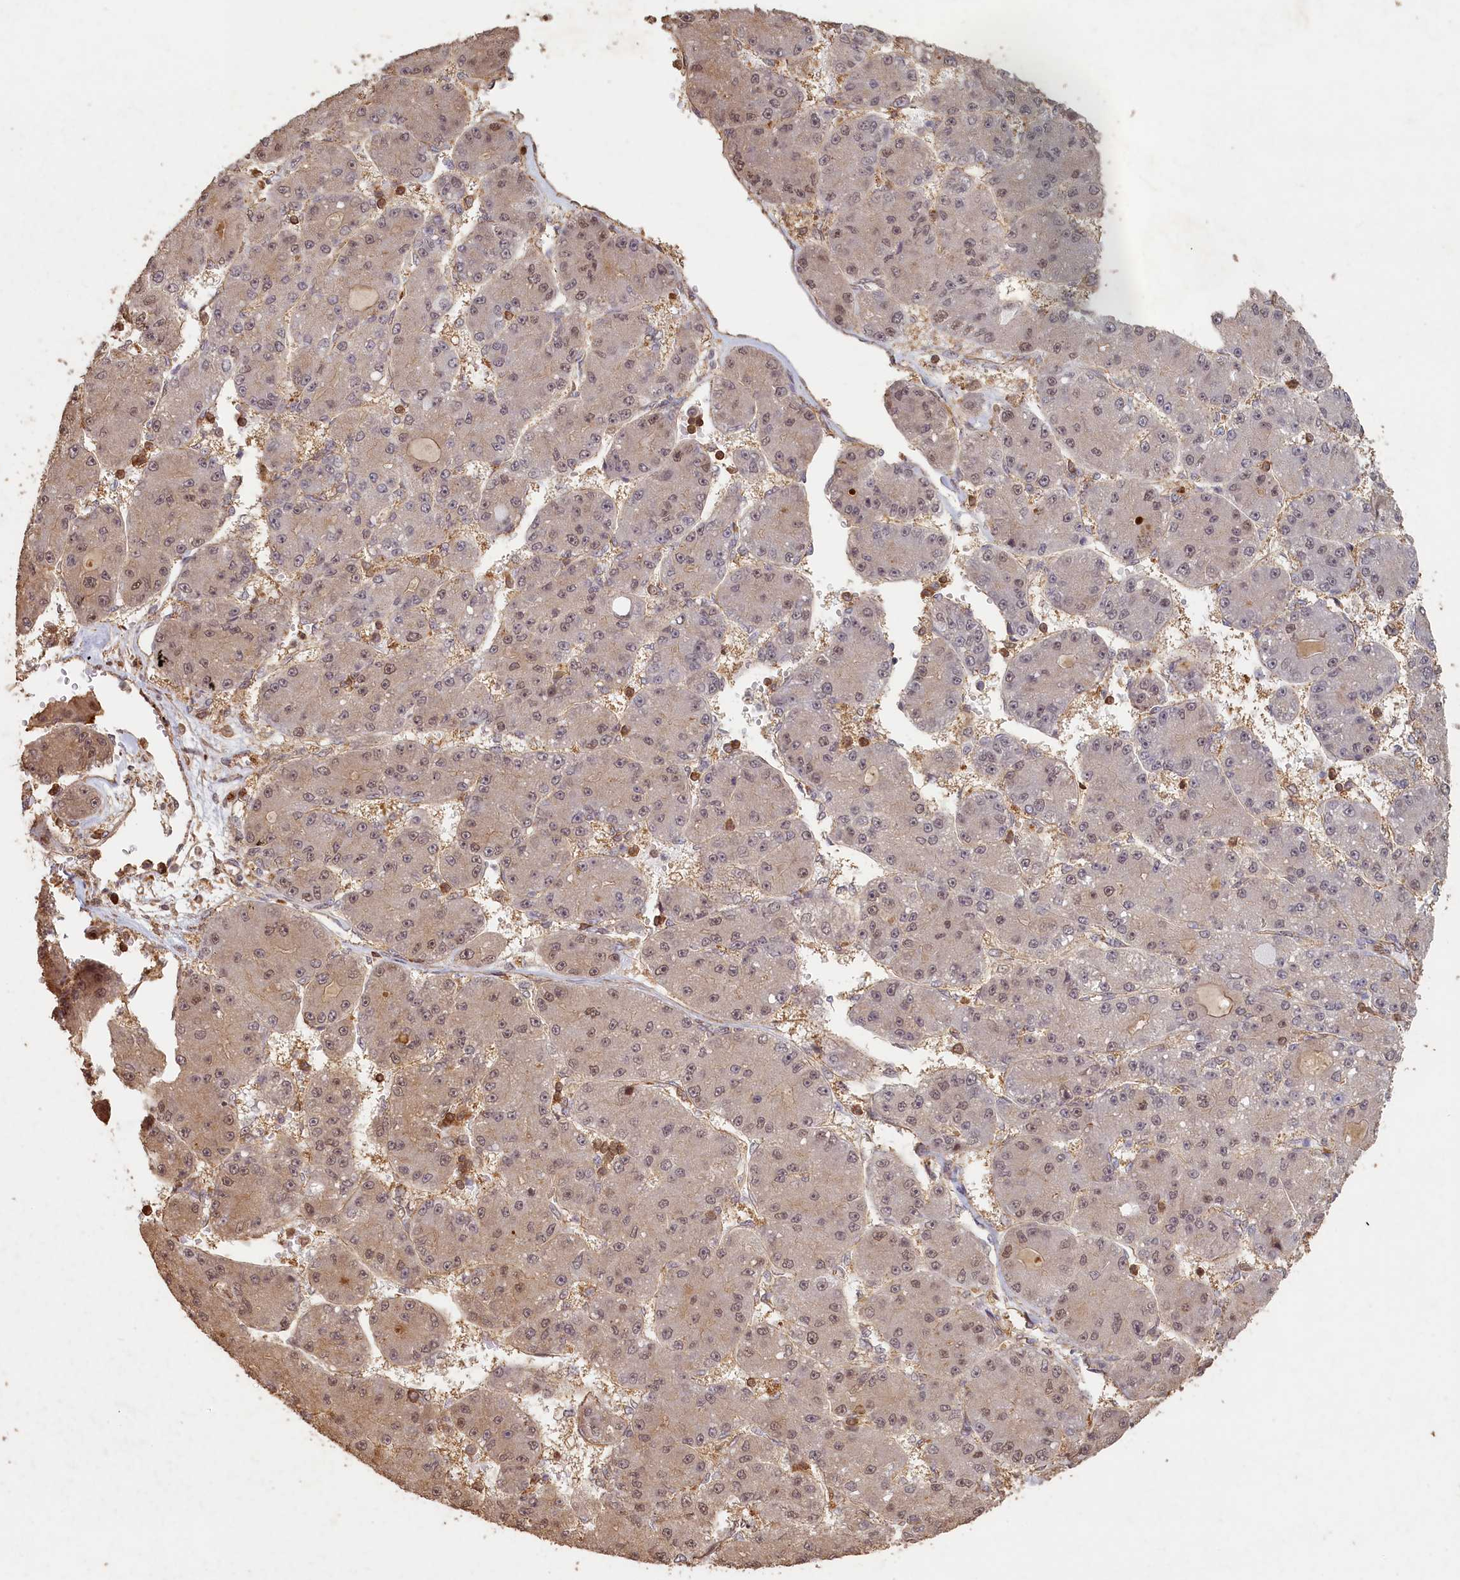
{"staining": {"intensity": "weak", "quantity": "25%-75%", "location": "cytoplasmic/membranous,nuclear"}, "tissue": "liver cancer", "cell_type": "Tumor cells", "image_type": "cancer", "snomed": [{"axis": "morphology", "description": "Carcinoma, Hepatocellular, NOS"}, {"axis": "topography", "description": "Liver"}], "caption": "Immunohistochemistry (IHC) photomicrograph of liver cancer (hepatocellular carcinoma) stained for a protein (brown), which shows low levels of weak cytoplasmic/membranous and nuclear staining in approximately 25%-75% of tumor cells.", "gene": "MADD", "patient": {"sex": "male", "age": 67}}